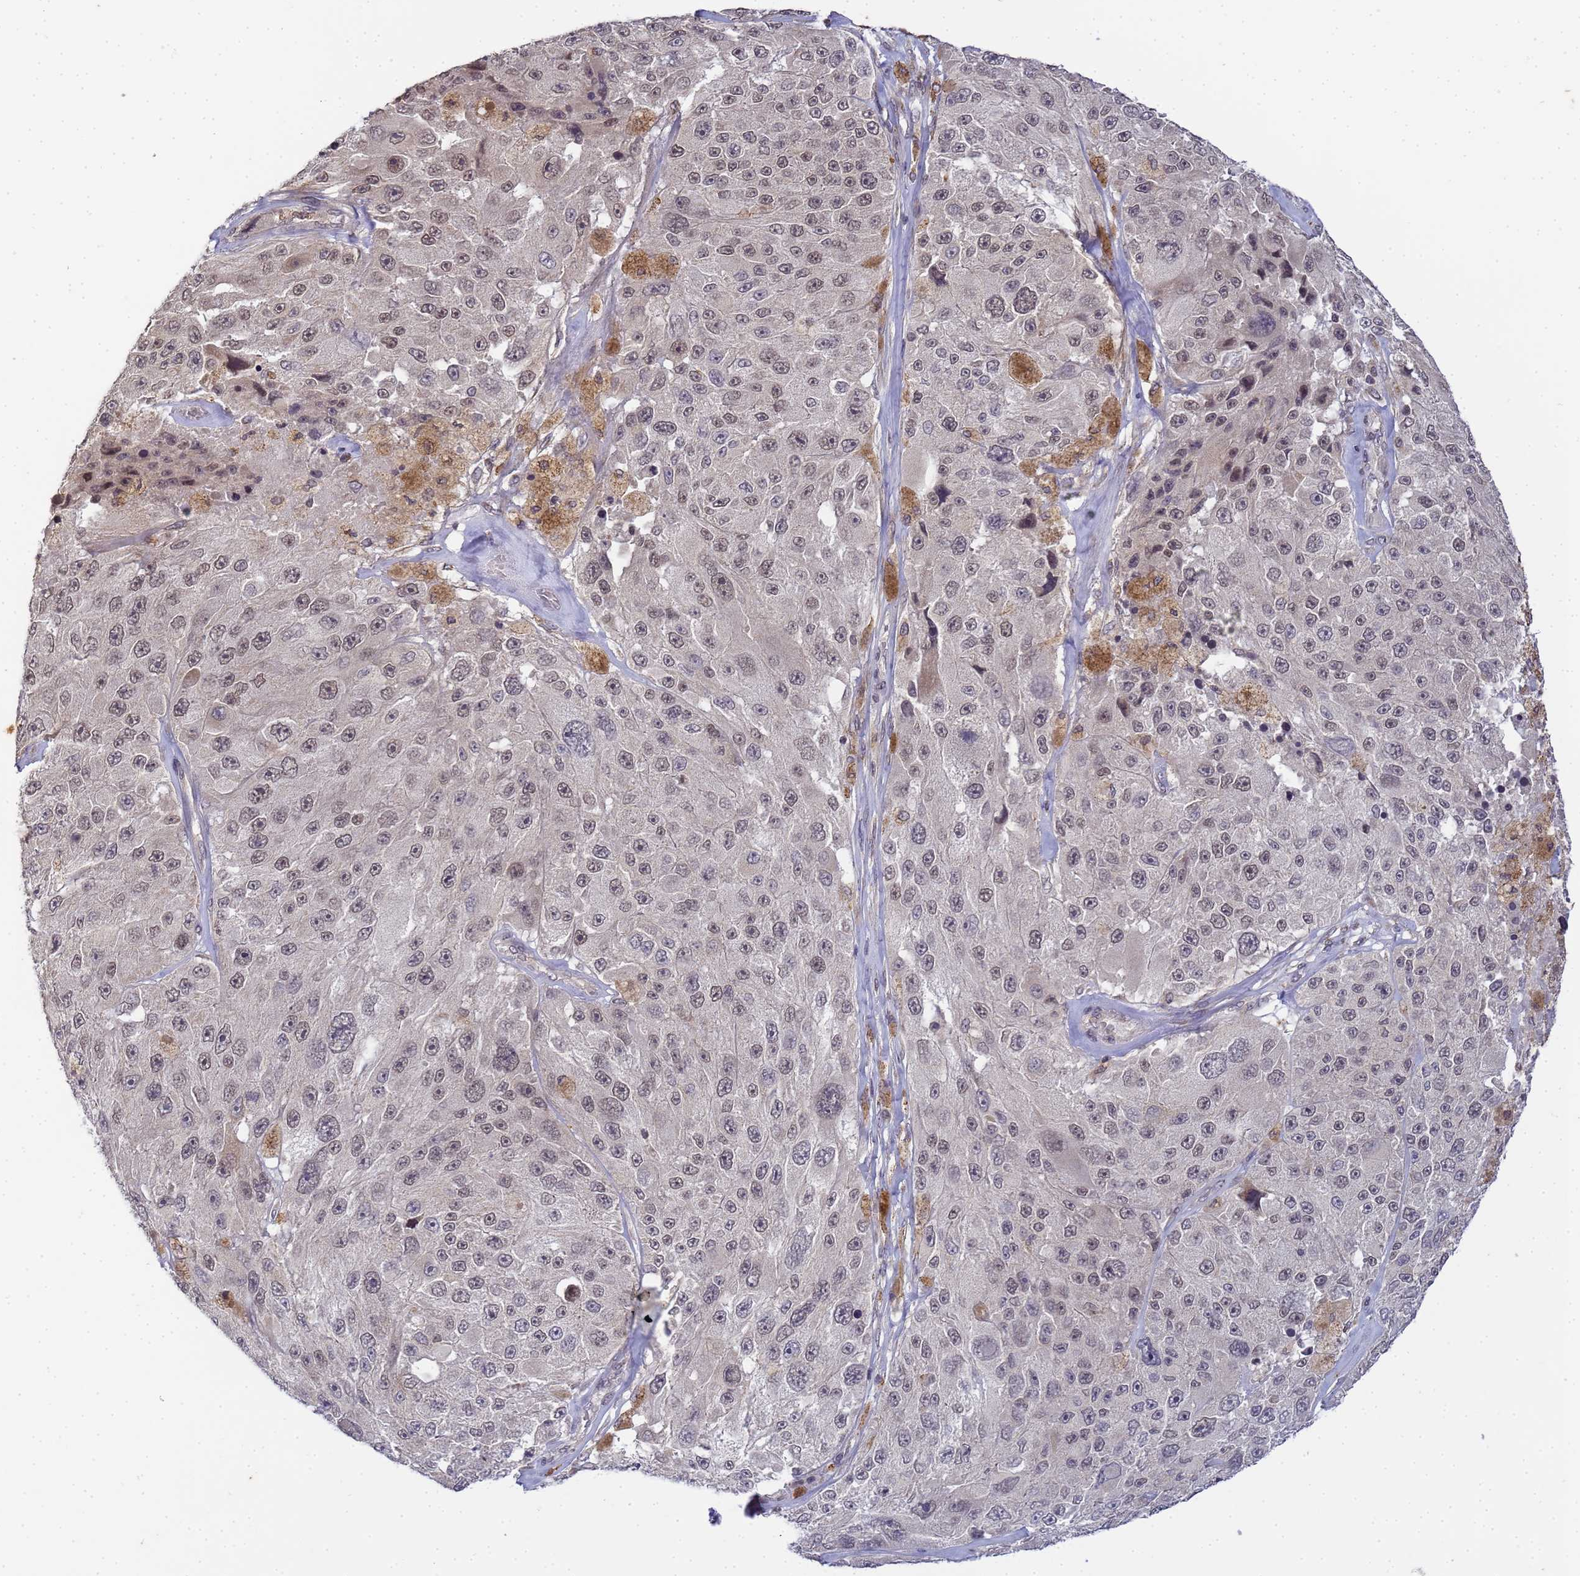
{"staining": {"intensity": "negative", "quantity": "none", "location": "none"}, "tissue": "melanoma", "cell_type": "Tumor cells", "image_type": "cancer", "snomed": [{"axis": "morphology", "description": "Malignant melanoma, Metastatic site"}, {"axis": "topography", "description": "Lymph node"}], "caption": "Melanoma was stained to show a protein in brown. There is no significant staining in tumor cells. (IHC, brightfield microscopy, high magnification).", "gene": "MYL7", "patient": {"sex": "male", "age": 62}}